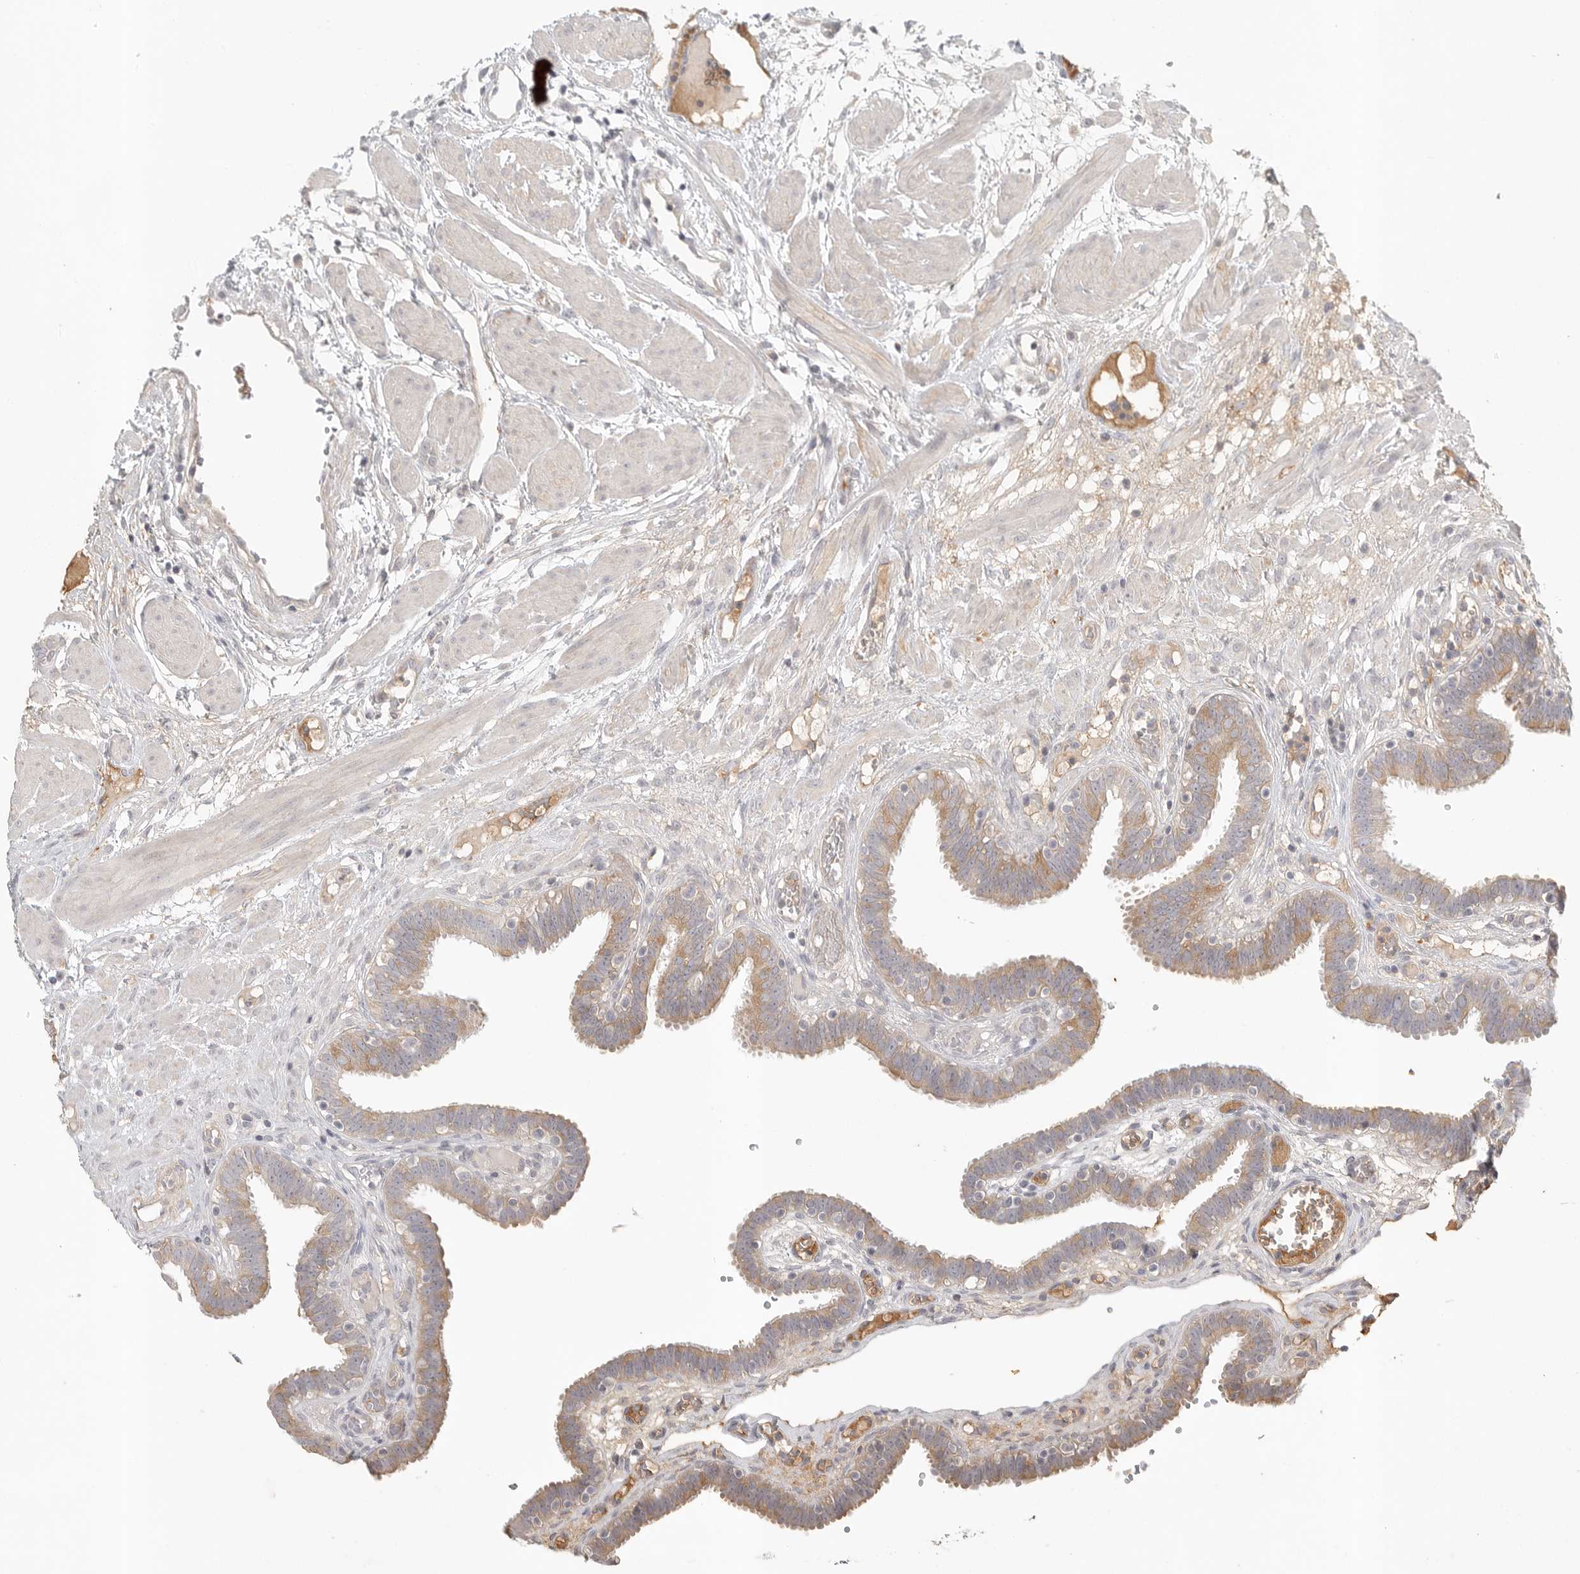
{"staining": {"intensity": "moderate", "quantity": "25%-75%", "location": "cytoplasmic/membranous"}, "tissue": "fallopian tube", "cell_type": "Glandular cells", "image_type": "normal", "snomed": [{"axis": "morphology", "description": "Normal tissue, NOS"}, {"axis": "topography", "description": "Fallopian tube"}, {"axis": "topography", "description": "Placenta"}], "caption": "A micrograph of fallopian tube stained for a protein exhibits moderate cytoplasmic/membranous brown staining in glandular cells. Using DAB (3,3'-diaminobenzidine) (brown) and hematoxylin (blue) stains, captured at high magnification using brightfield microscopy.", "gene": "SLC25A36", "patient": {"sex": "female", "age": 32}}